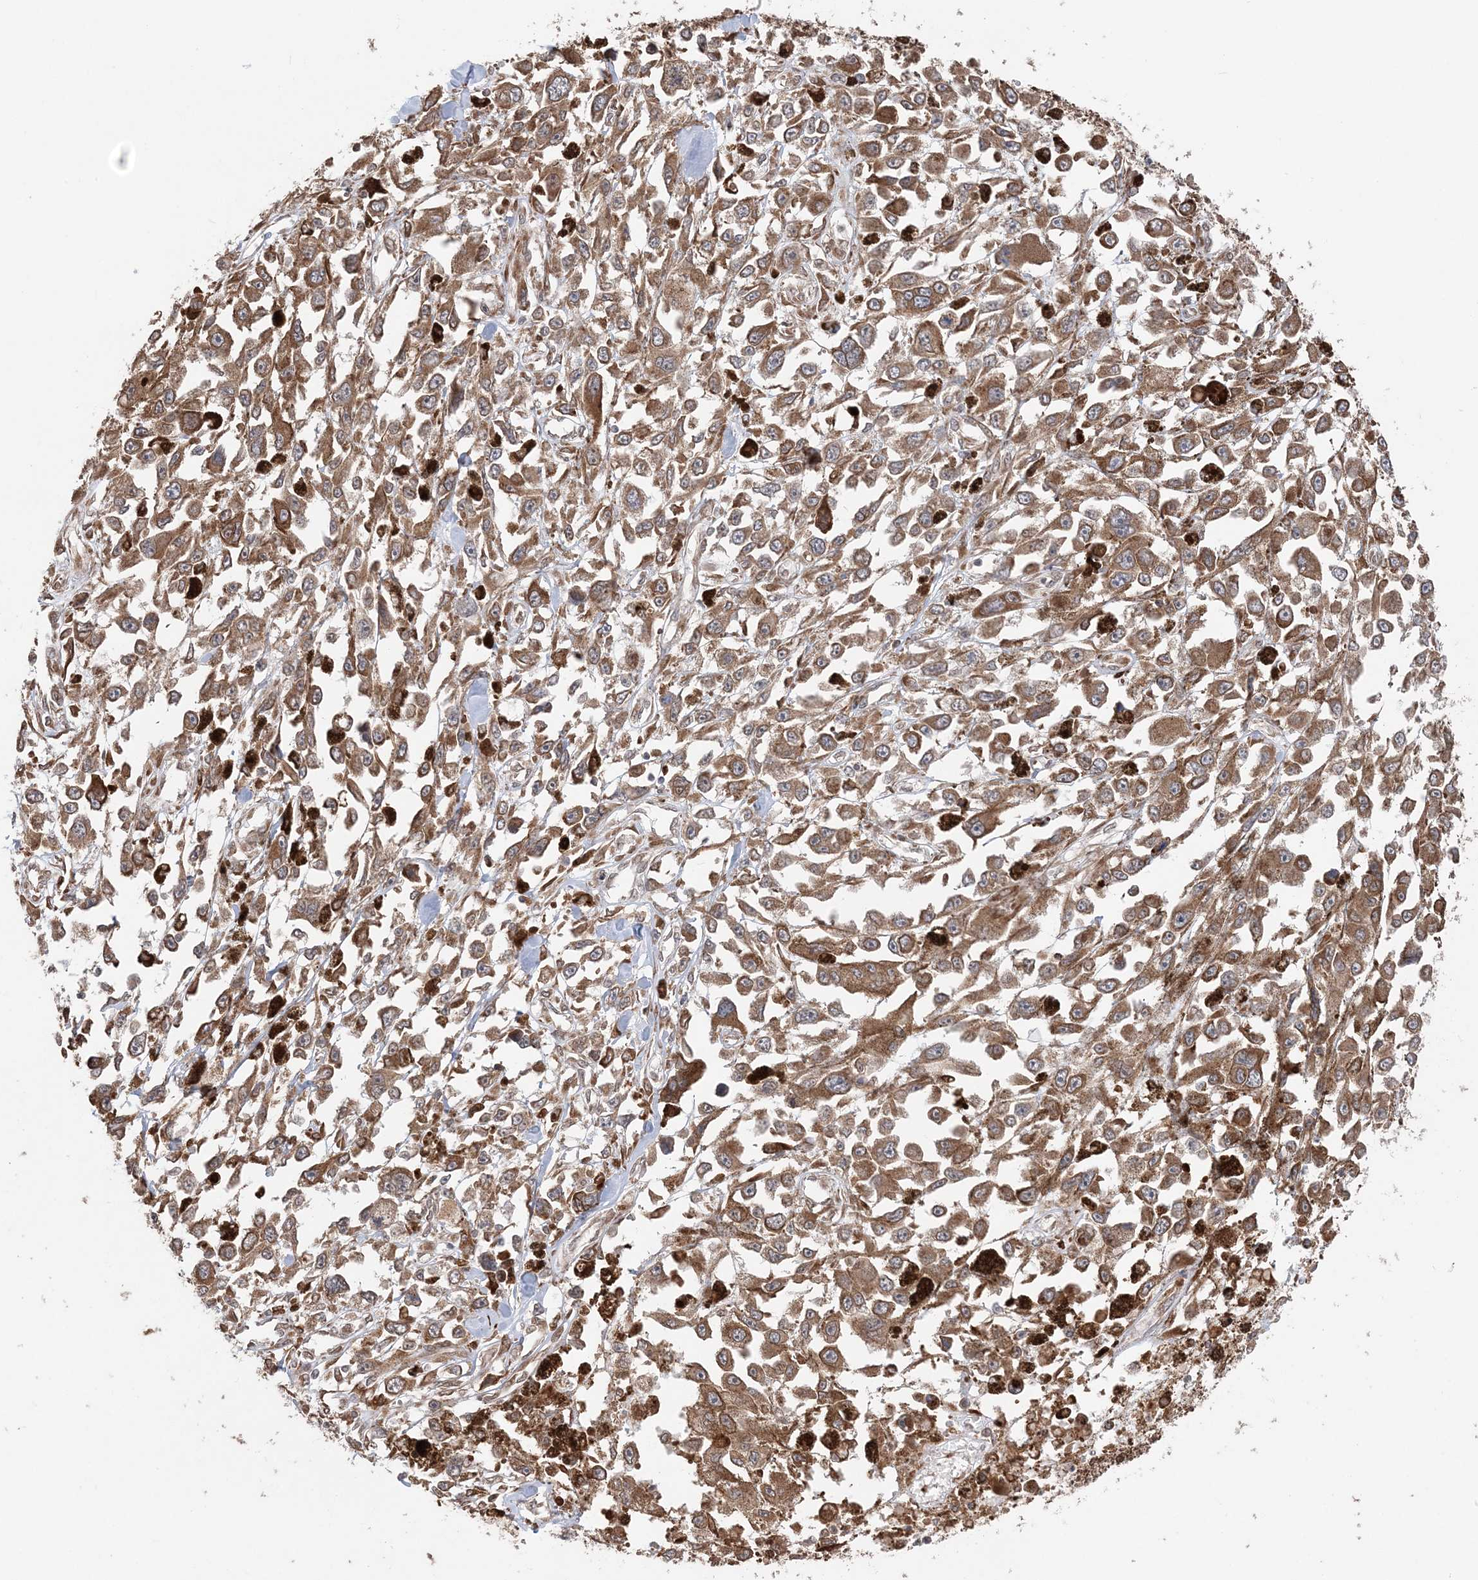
{"staining": {"intensity": "moderate", "quantity": ">75%", "location": "cytoplasmic/membranous"}, "tissue": "melanoma", "cell_type": "Tumor cells", "image_type": "cancer", "snomed": [{"axis": "morphology", "description": "Malignant melanoma, Metastatic site"}, {"axis": "topography", "description": "Lymph node"}], "caption": "Tumor cells exhibit medium levels of moderate cytoplasmic/membranous positivity in approximately >75% of cells in human melanoma.", "gene": "TMED10", "patient": {"sex": "male", "age": 59}}